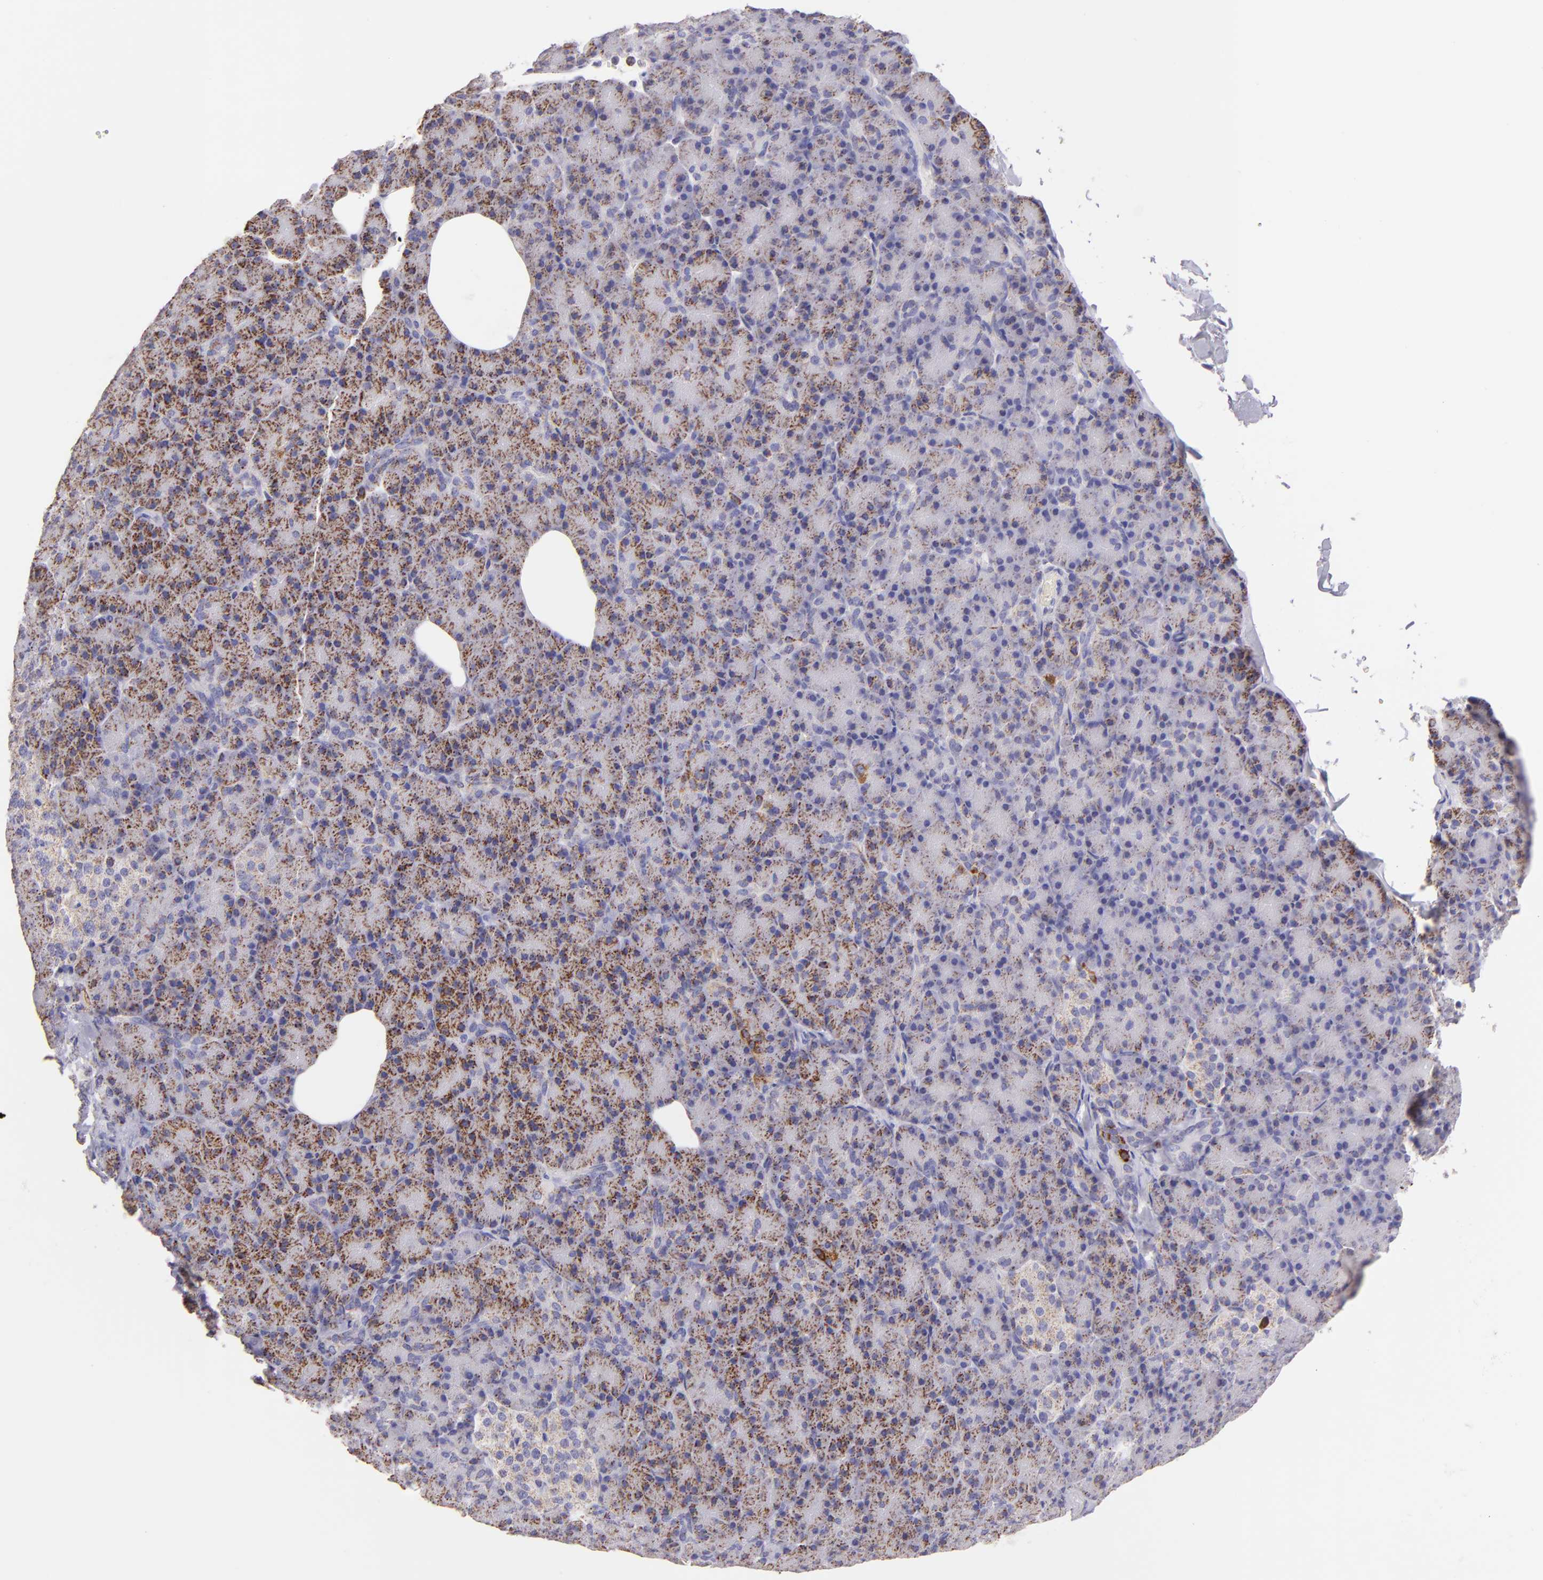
{"staining": {"intensity": "moderate", "quantity": "25%-75%", "location": "cytoplasmic/membranous"}, "tissue": "pancreas", "cell_type": "Exocrine glandular cells", "image_type": "normal", "snomed": [{"axis": "morphology", "description": "Normal tissue, NOS"}, {"axis": "topography", "description": "Pancreas"}], "caption": "Approximately 25%-75% of exocrine glandular cells in normal human pancreas display moderate cytoplasmic/membranous protein staining as visualized by brown immunohistochemical staining.", "gene": "HSPD1", "patient": {"sex": "female", "age": 43}}